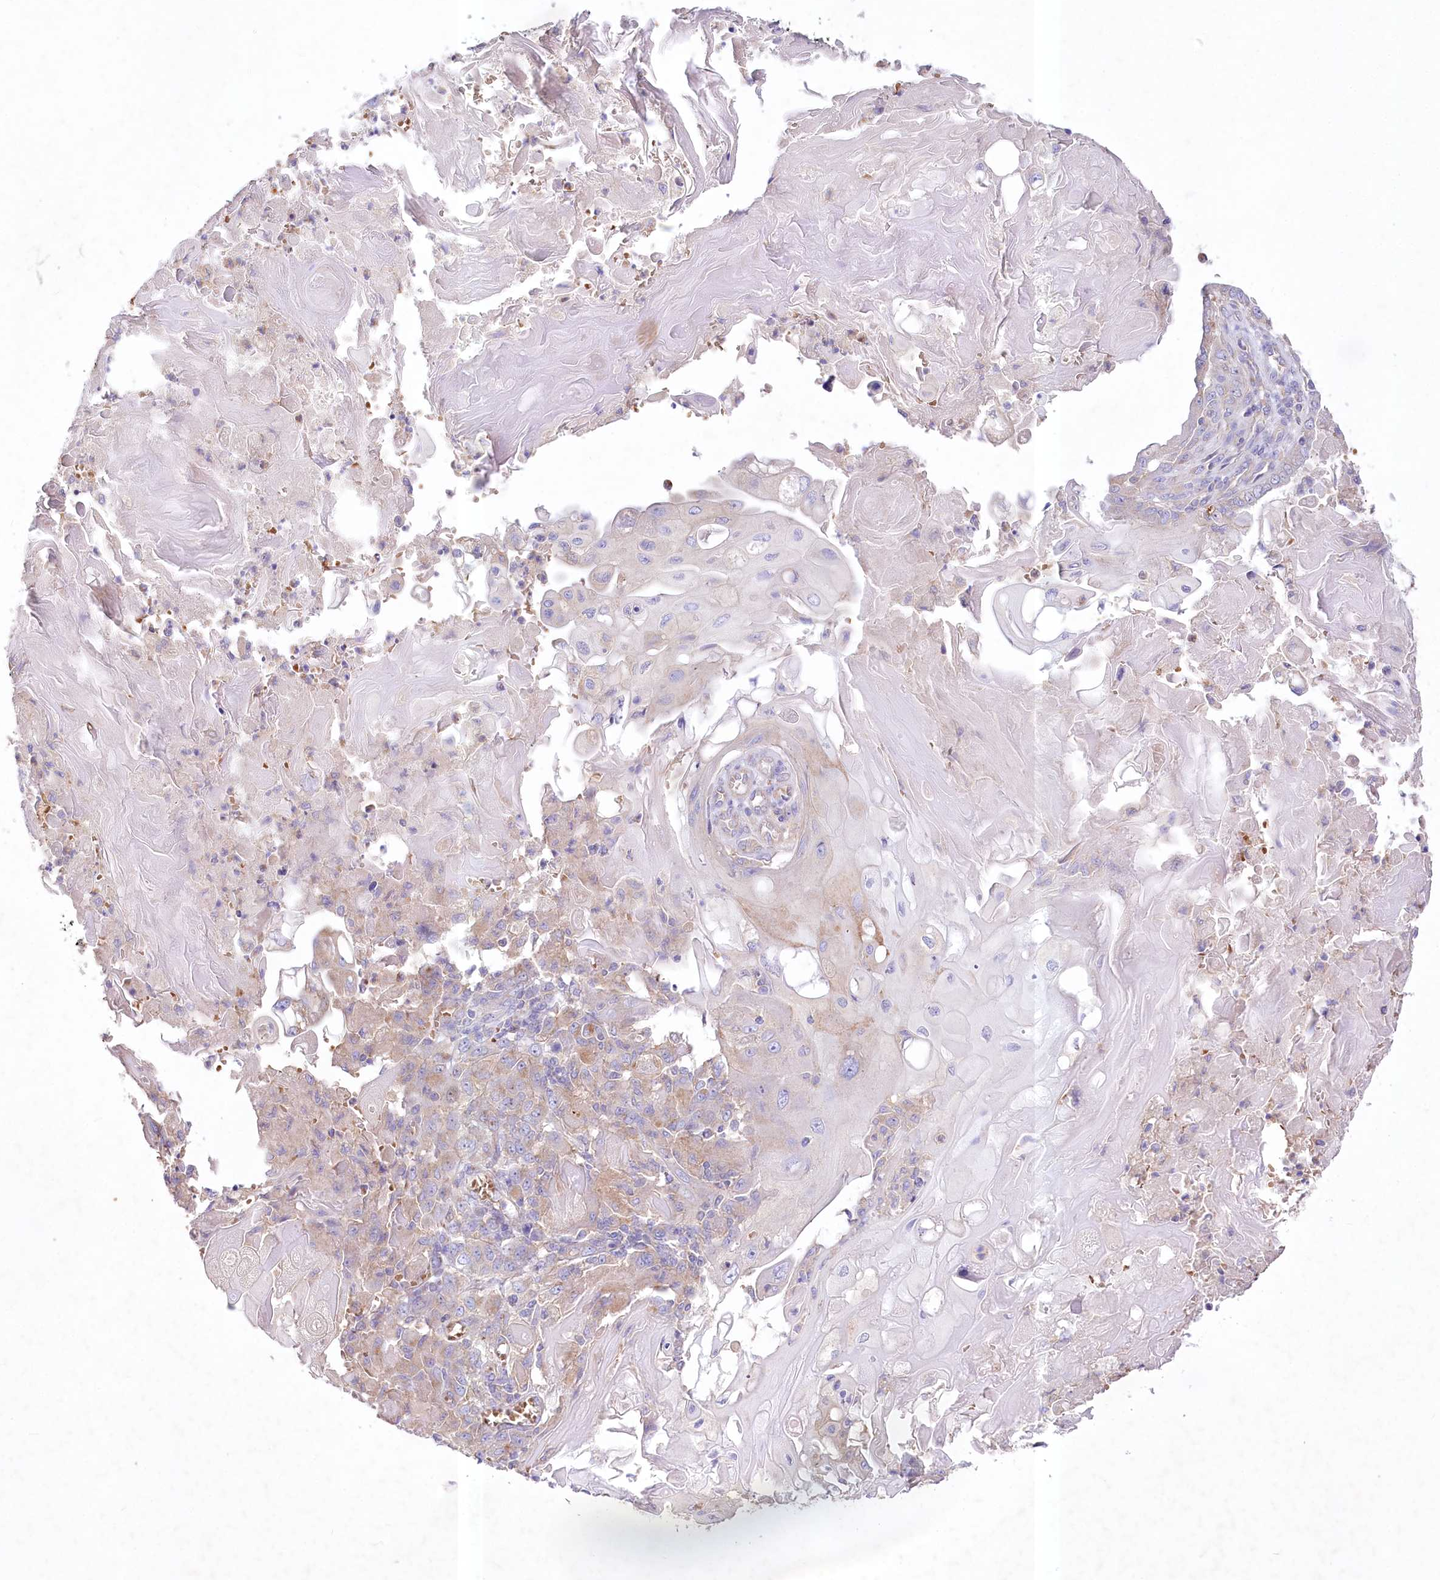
{"staining": {"intensity": "weak", "quantity": "<25%", "location": "cytoplasmic/membranous"}, "tissue": "endometrial cancer", "cell_type": "Tumor cells", "image_type": "cancer", "snomed": [{"axis": "morphology", "description": "Adenocarcinoma, NOS"}, {"axis": "topography", "description": "Endometrium"}], "caption": "This is an IHC photomicrograph of endometrial cancer. There is no expression in tumor cells.", "gene": "PRSS53", "patient": {"sex": "female", "age": 32}}